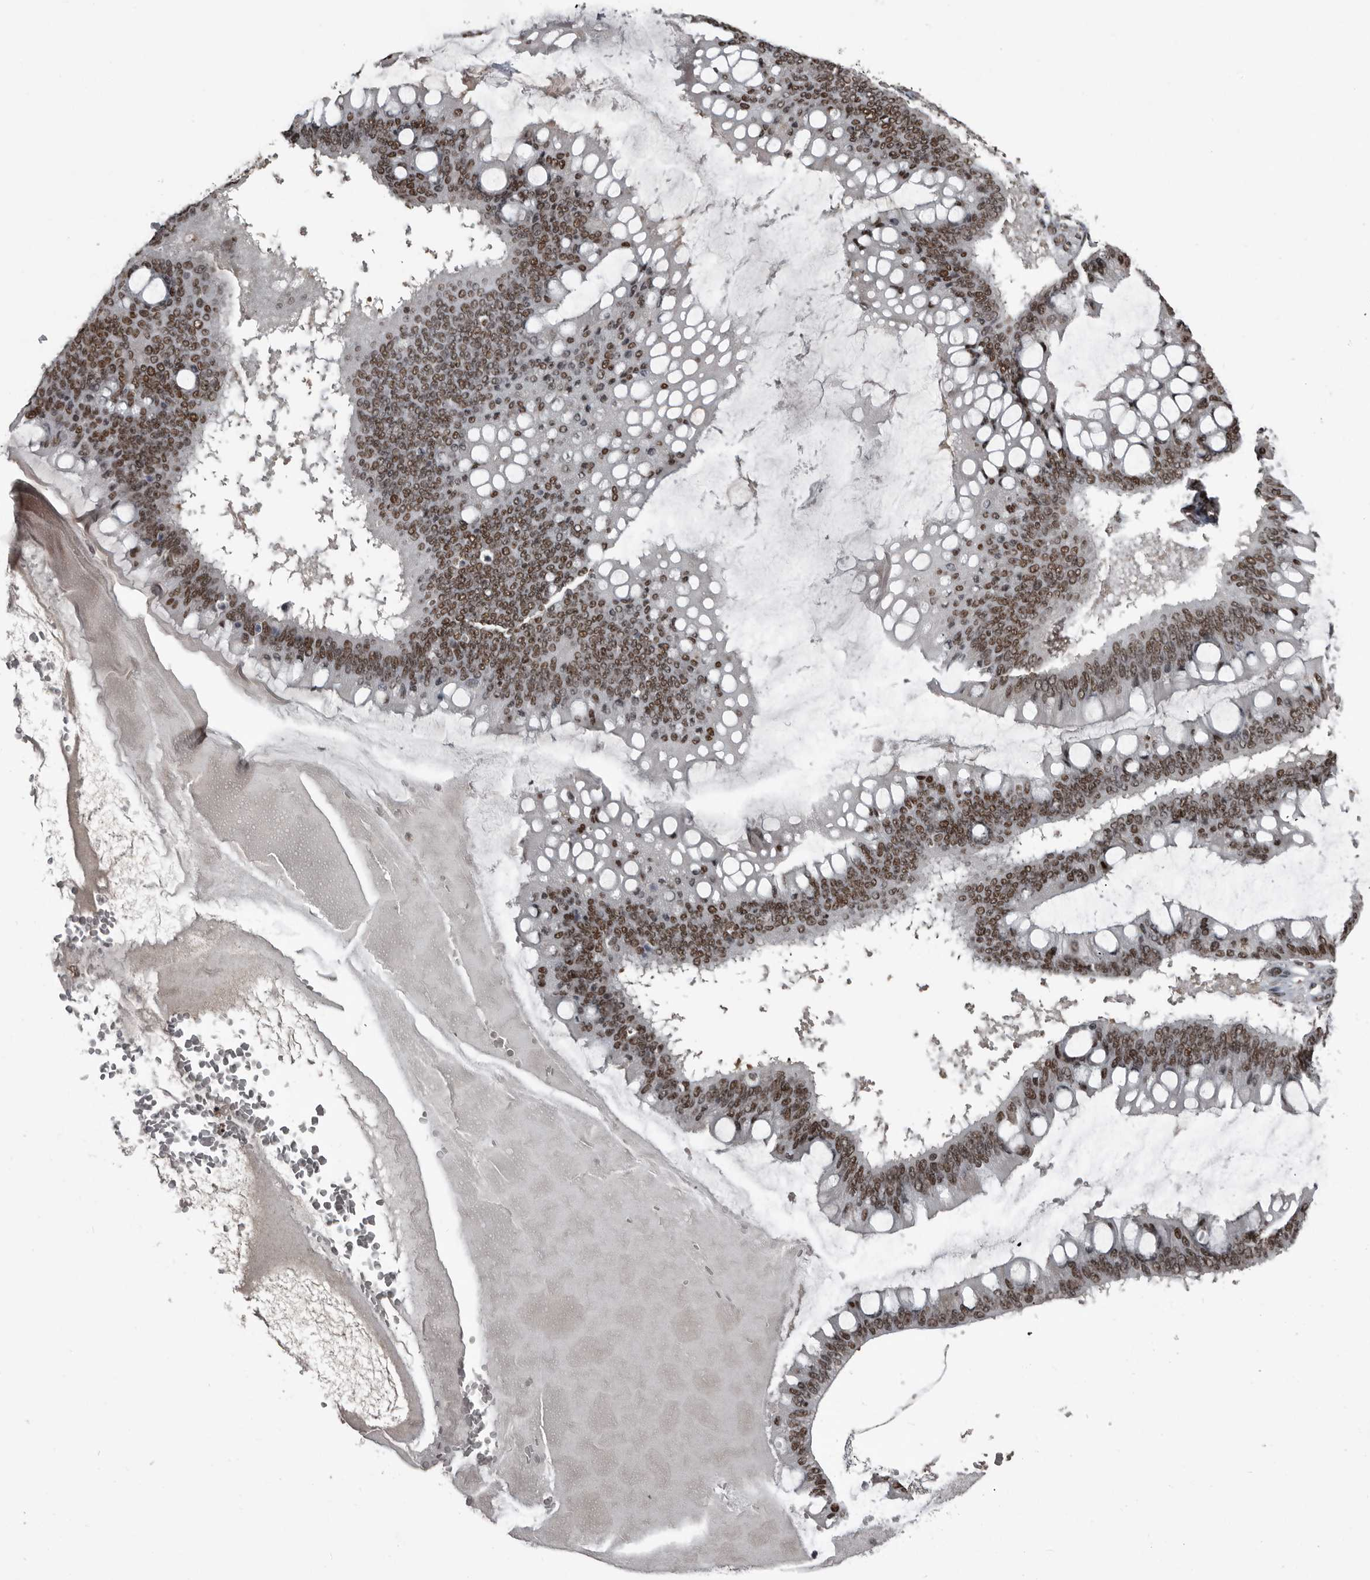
{"staining": {"intensity": "moderate", "quantity": ">75%", "location": "nuclear"}, "tissue": "ovarian cancer", "cell_type": "Tumor cells", "image_type": "cancer", "snomed": [{"axis": "morphology", "description": "Cystadenocarcinoma, mucinous, NOS"}, {"axis": "topography", "description": "Ovary"}], "caption": "A histopathology image of mucinous cystadenocarcinoma (ovarian) stained for a protein exhibits moderate nuclear brown staining in tumor cells.", "gene": "CHD1L", "patient": {"sex": "female", "age": 73}}